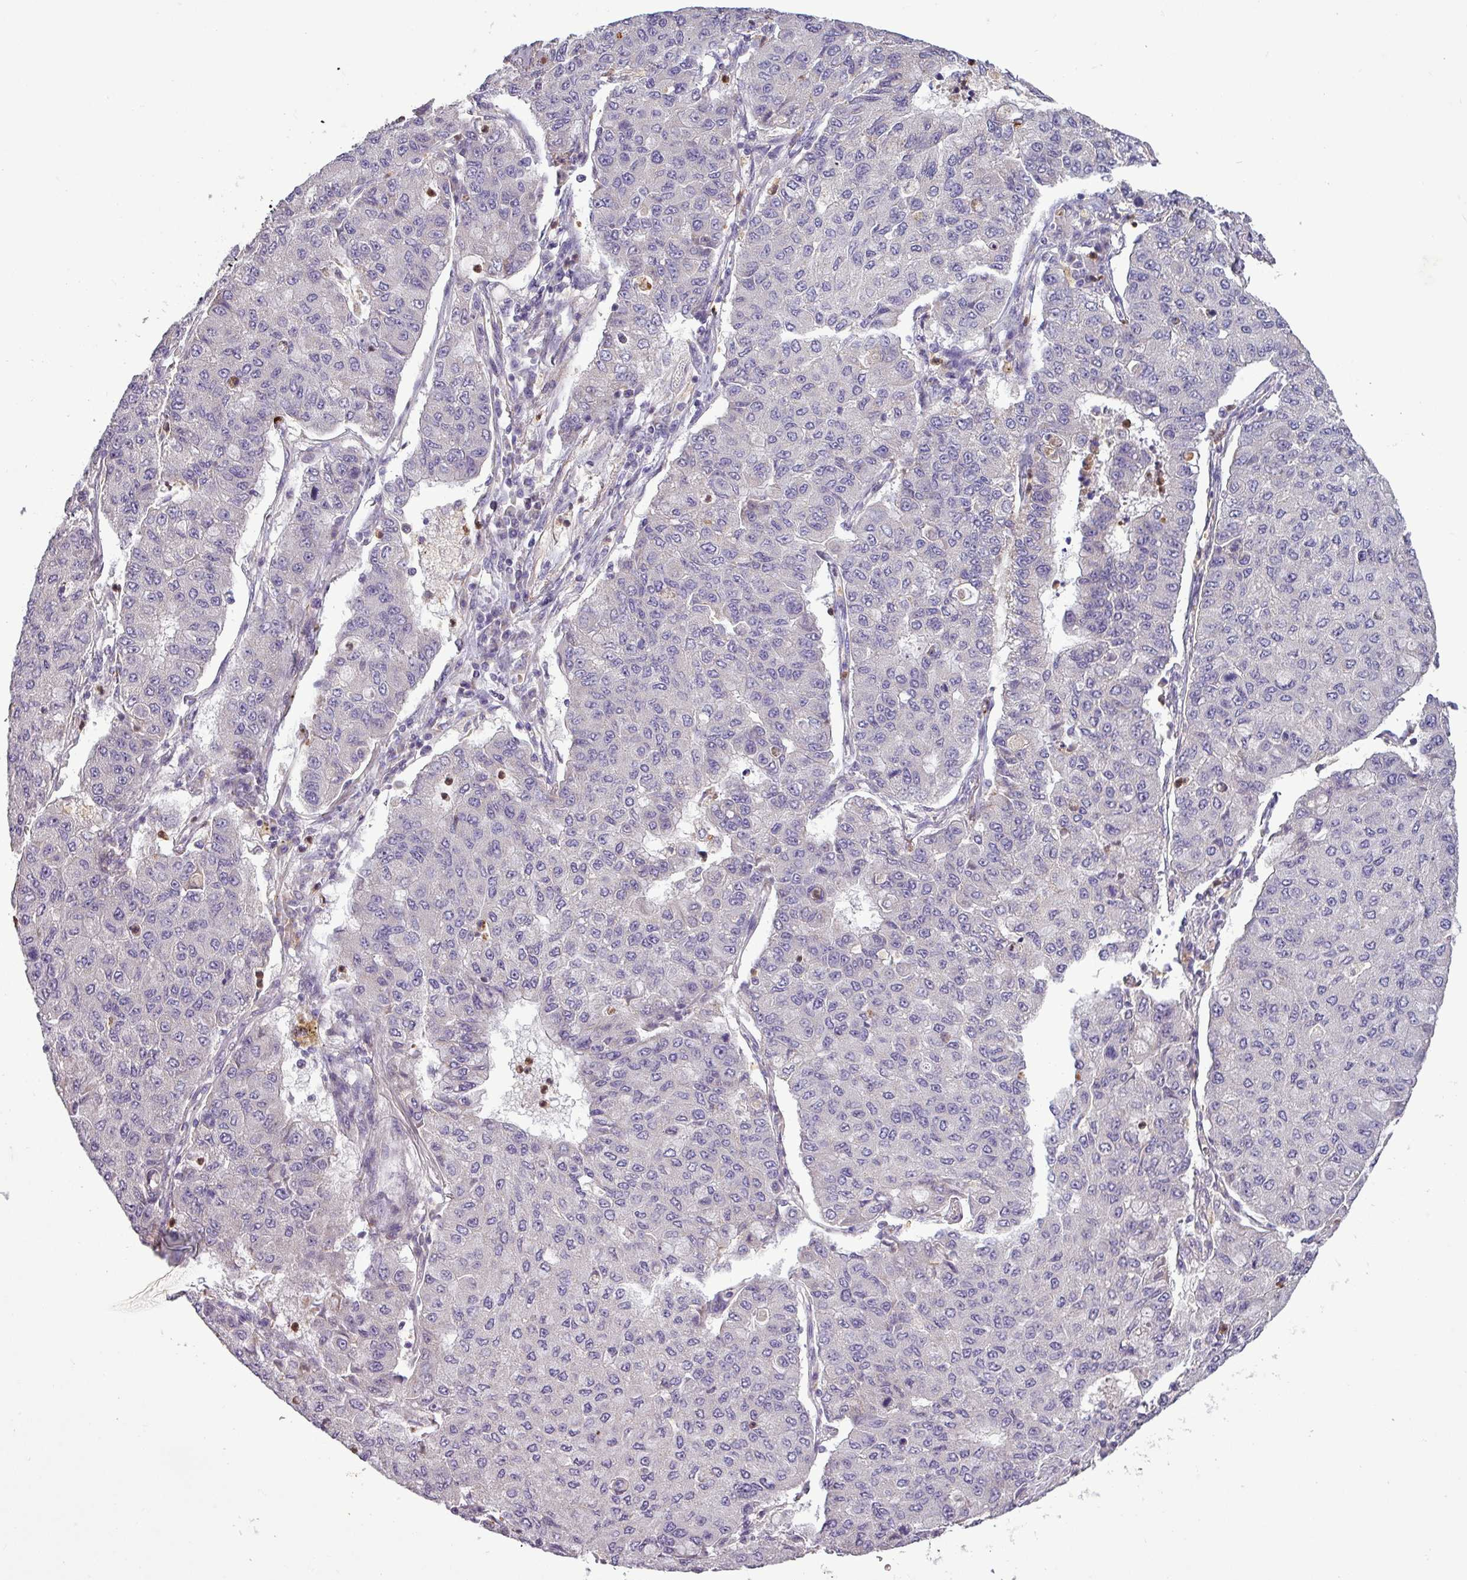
{"staining": {"intensity": "negative", "quantity": "none", "location": "none"}, "tissue": "lung cancer", "cell_type": "Tumor cells", "image_type": "cancer", "snomed": [{"axis": "morphology", "description": "Squamous cell carcinoma, NOS"}, {"axis": "topography", "description": "Lung"}], "caption": "Lung cancer was stained to show a protein in brown. There is no significant expression in tumor cells. The staining is performed using DAB brown chromogen with nuclei counter-stained in using hematoxylin.", "gene": "PNMA6A", "patient": {"sex": "male", "age": 74}}